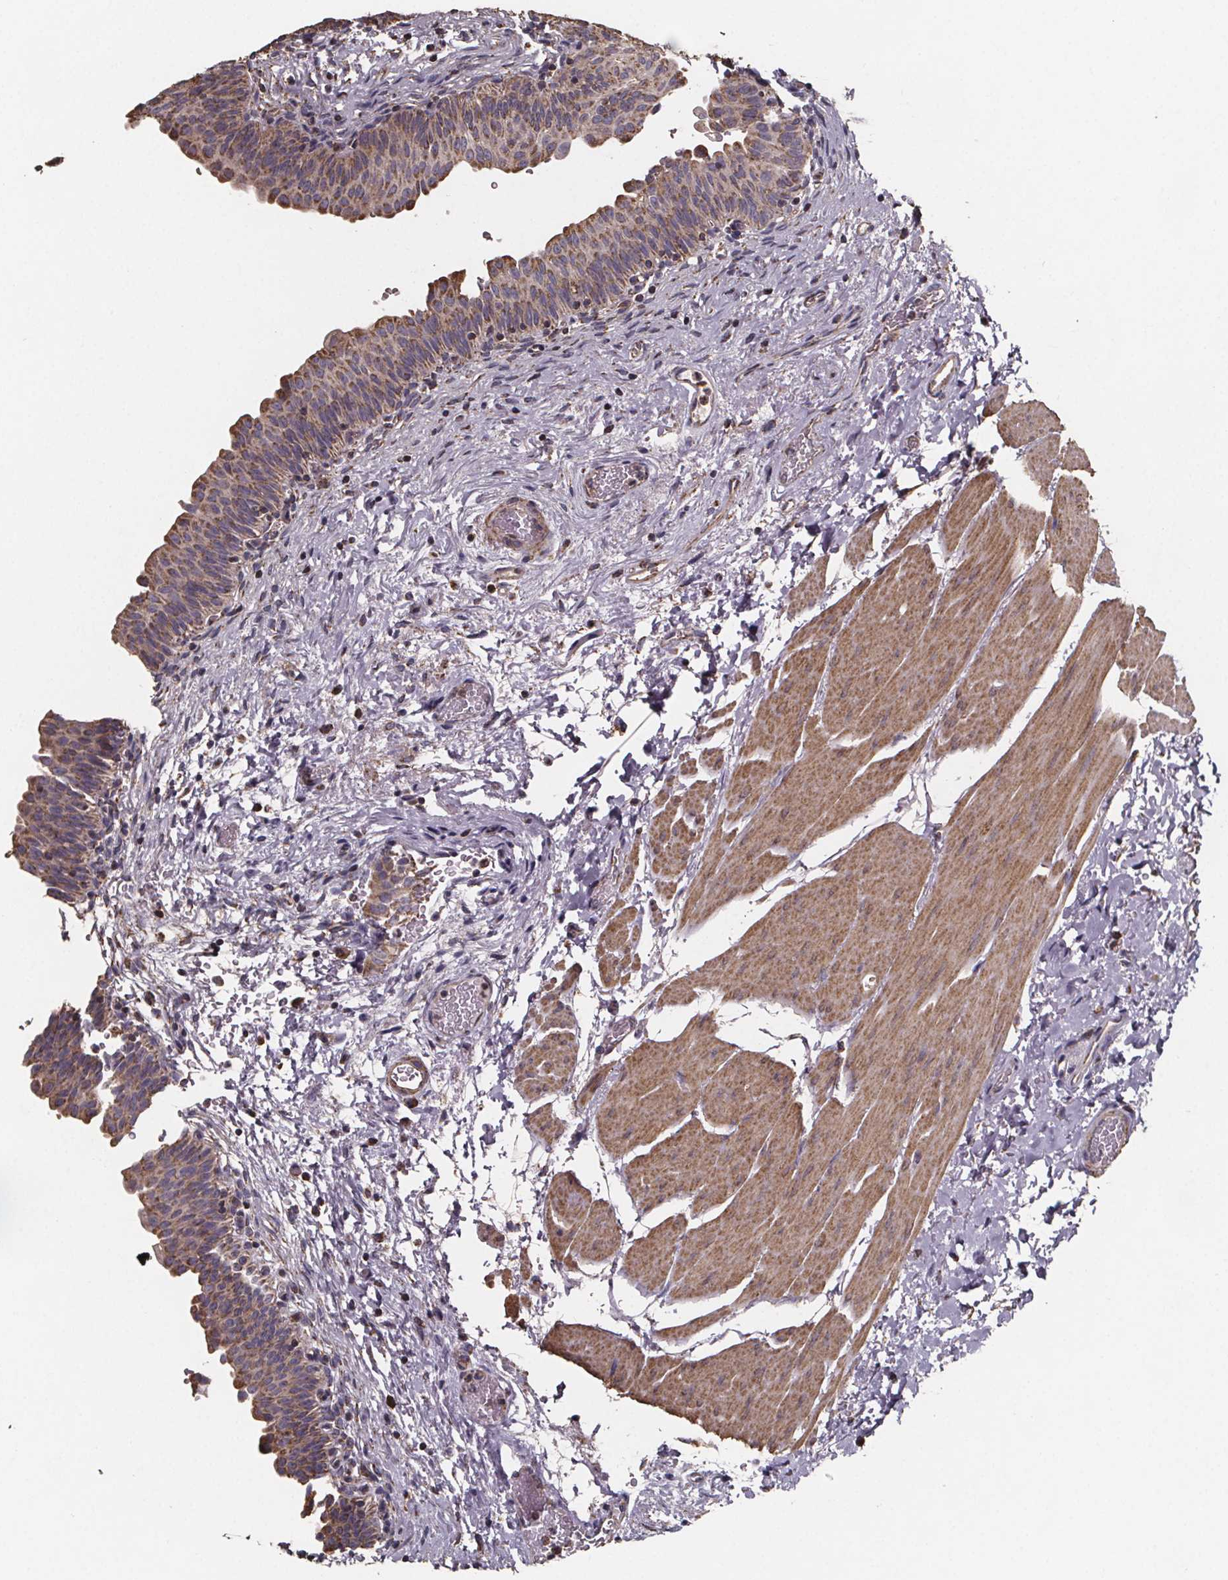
{"staining": {"intensity": "moderate", "quantity": "25%-75%", "location": "cytoplasmic/membranous"}, "tissue": "urinary bladder", "cell_type": "Urothelial cells", "image_type": "normal", "snomed": [{"axis": "morphology", "description": "Normal tissue, NOS"}, {"axis": "topography", "description": "Urinary bladder"}], "caption": "A micrograph of human urinary bladder stained for a protein displays moderate cytoplasmic/membranous brown staining in urothelial cells. (DAB (3,3'-diaminobenzidine) = brown stain, brightfield microscopy at high magnification).", "gene": "SLC35D2", "patient": {"sex": "male", "age": 56}}